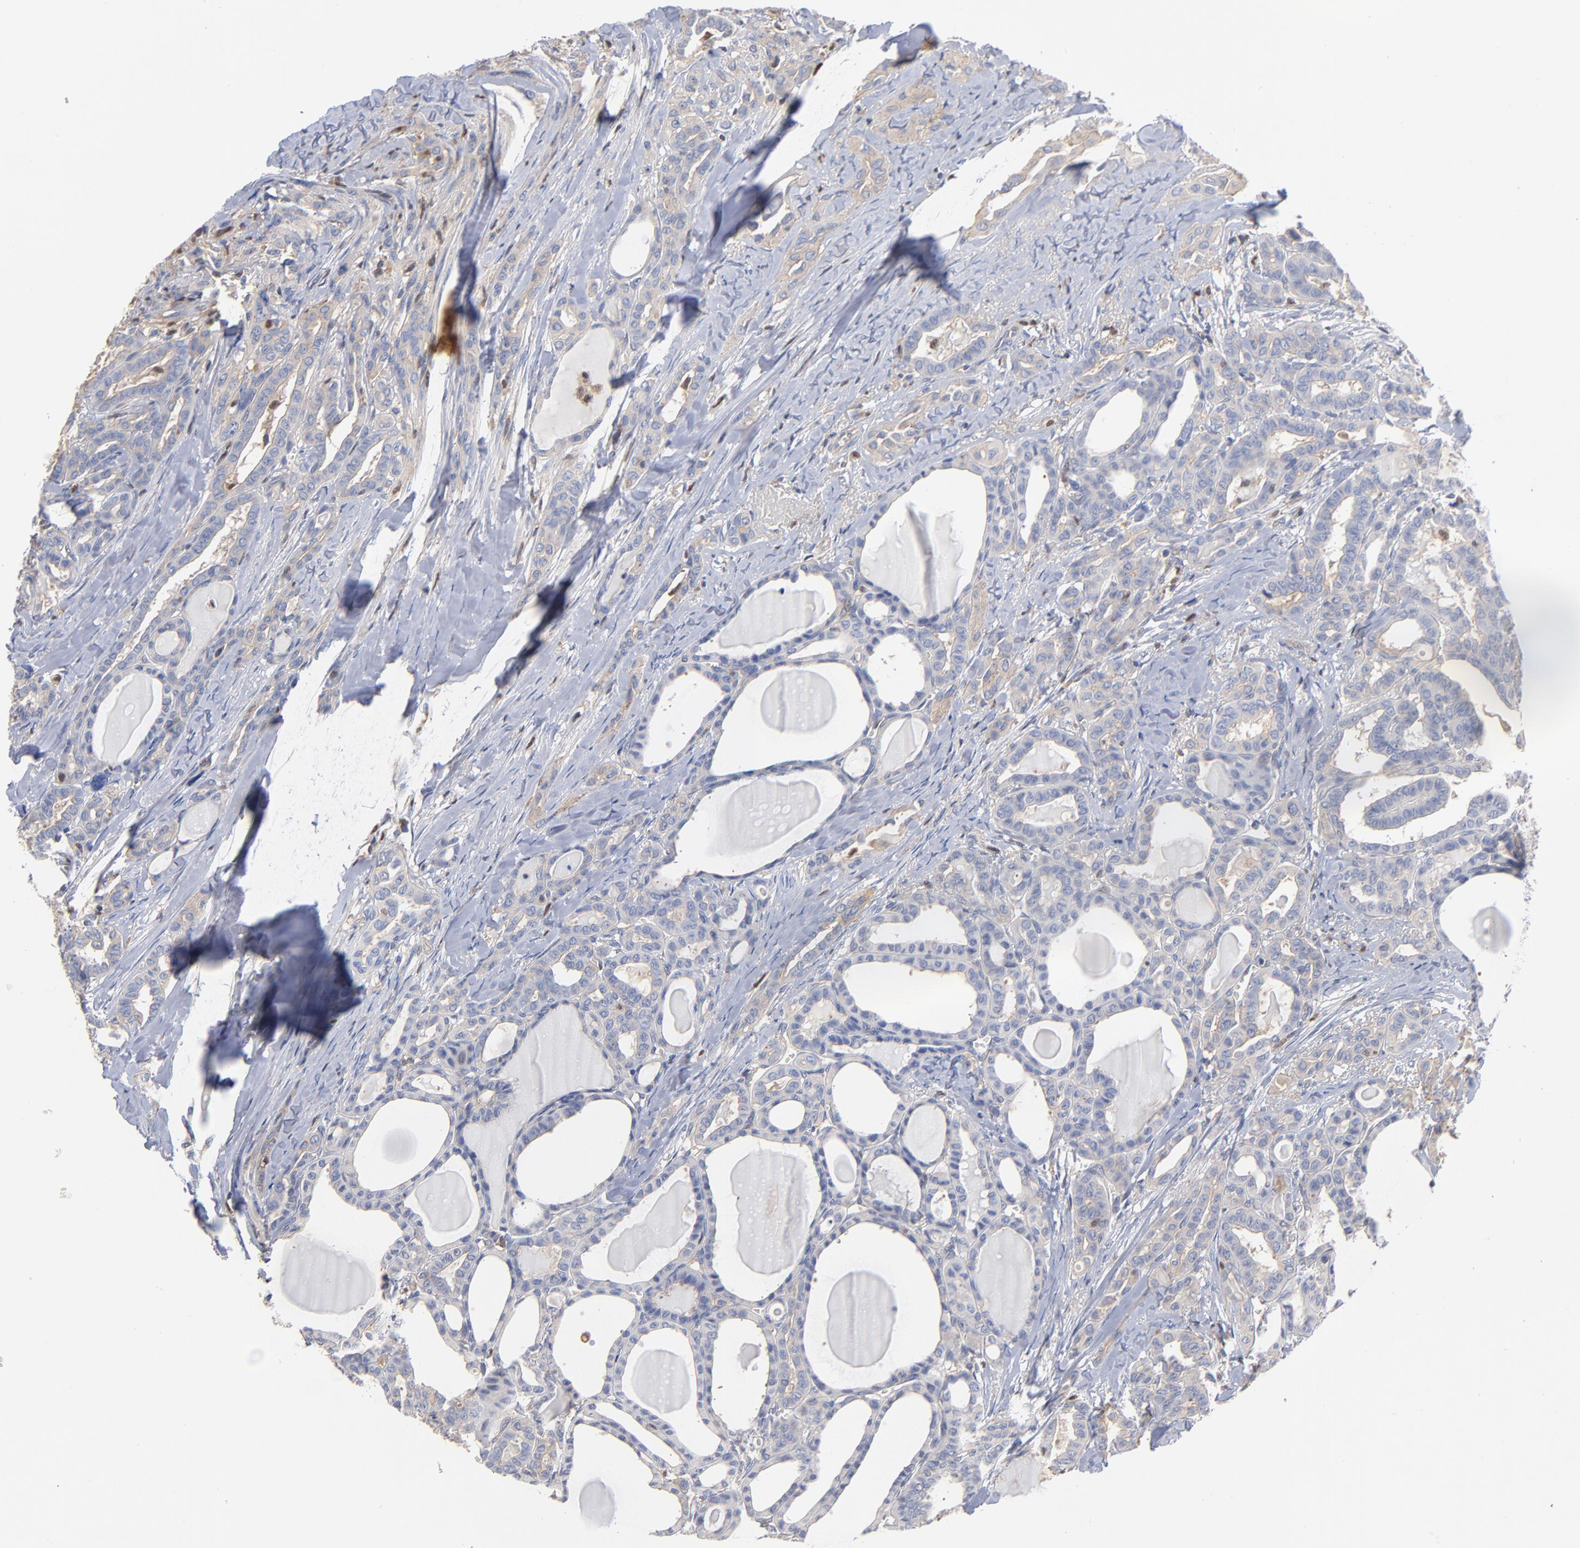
{"staining": {"intensity": "negative", "quantity": "none", "location": "none"}, "tissue": "thyroid cancer", "cell_type": "Tumor cells", "image_type": "cancer", "snomed": [{"axis": "morphology", "description": "Carcinoma, NOS"}, {"axis": "topography", "description": "Thyroid gland"}], "caption": "This is an immunohistochemistry (IHC) micrograph of carcinoma (thyroid). There is no expression in tumor cells.", "gene": "ARHGEF6", "patient": {"sex": "female", "age": 91}}